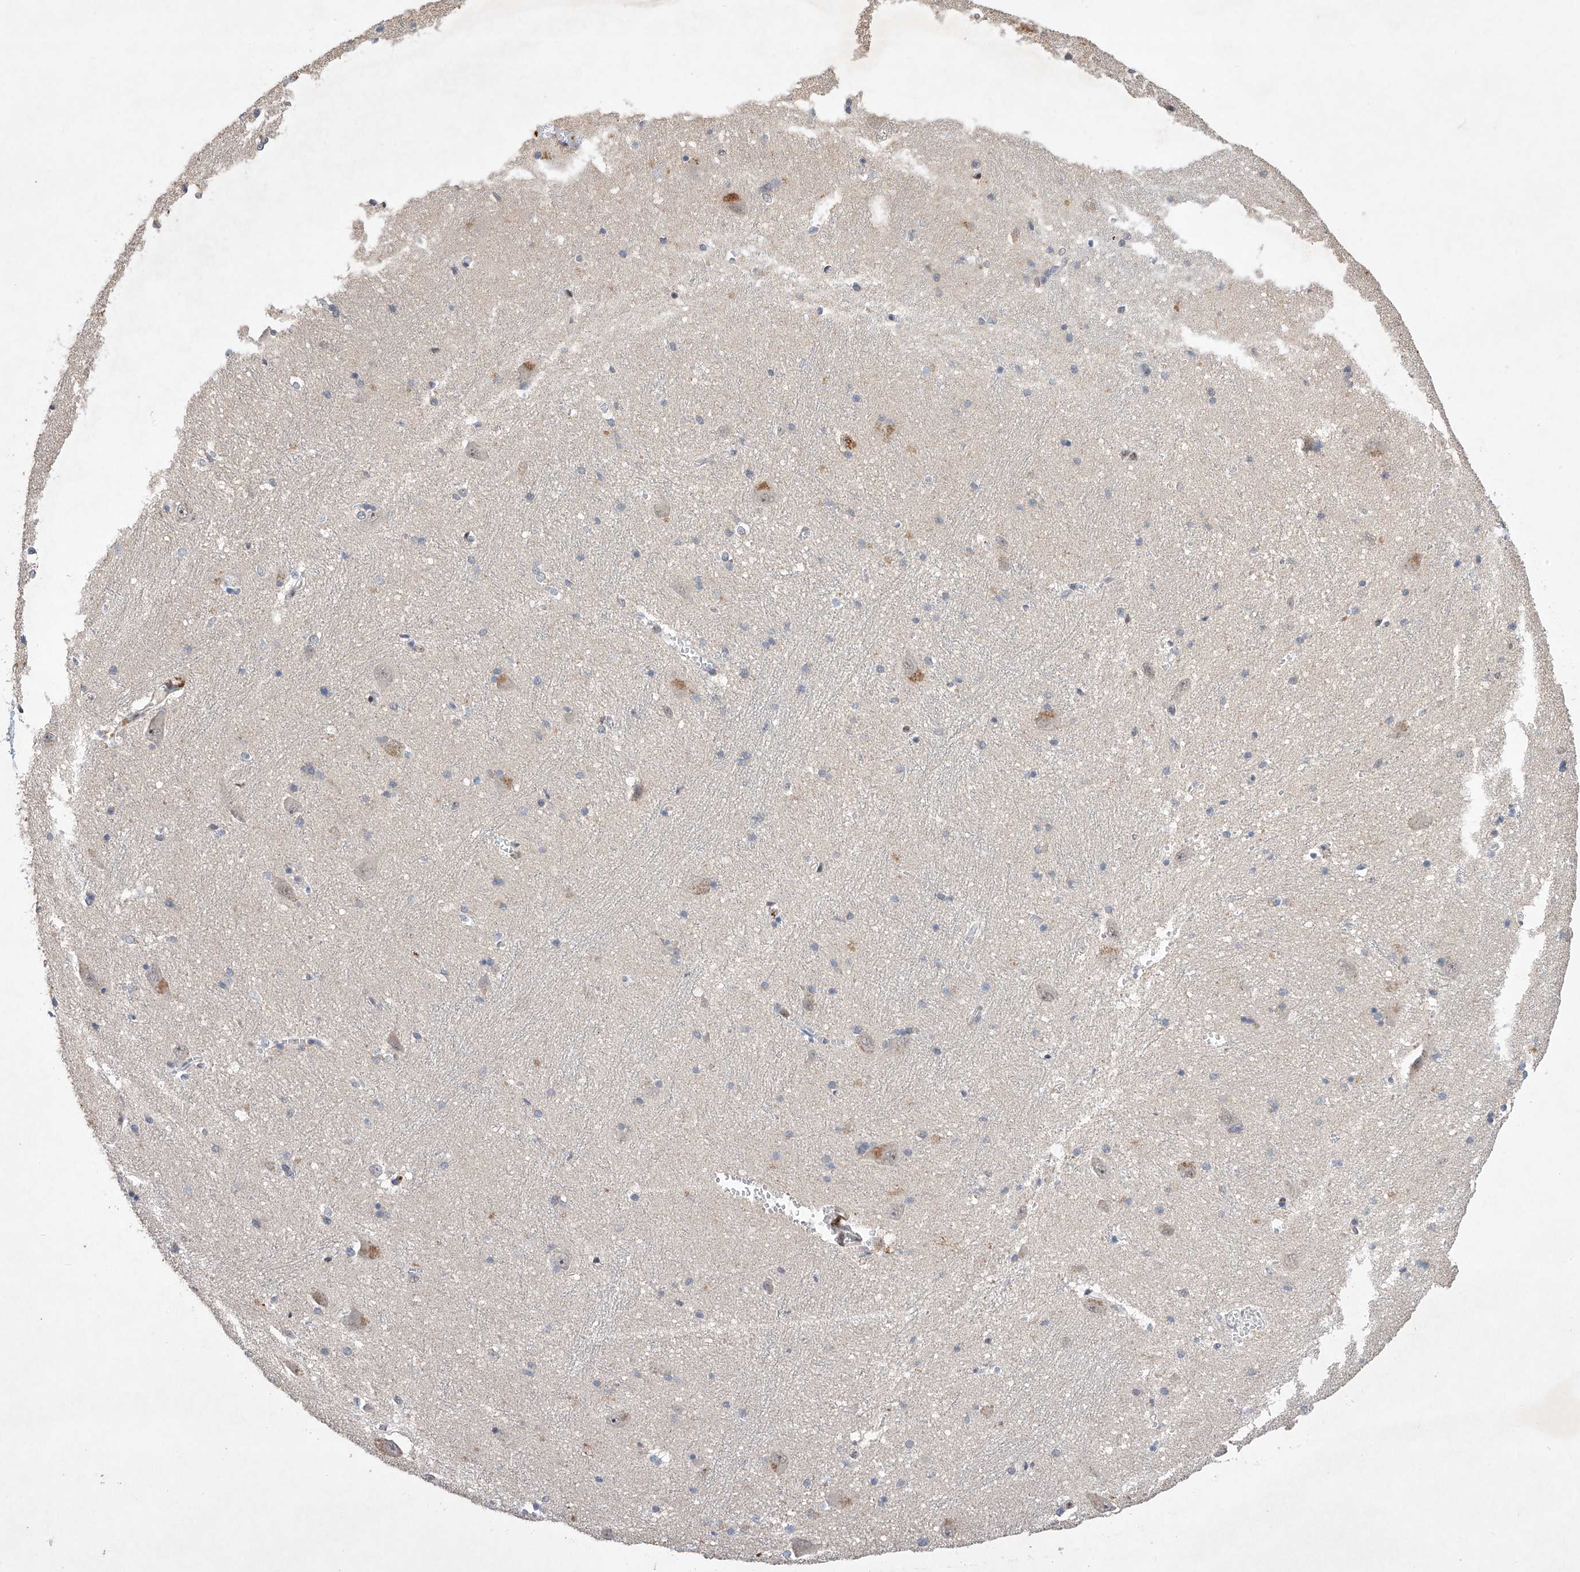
{"staining": {"intensity": "moderate", "quantity": "<25%", "location": "cytoplasmic/membranous"}, "tissue": "caudate", "cell_type": "Glial cells", "image_type": "normal", "snomed": [{"axis": "morphology", "description": "Normal tissue, NOS"}, {"axis": "topography", "description": "Lateral ventricle wall"}], "caption": "Glial cells reveal low levels of moderate cytoplasmic/membranous staining in approximately <25% of cells in normal caudate.", "gene": "AFG1L", "patient": {"sex": "male", "age": 37}}